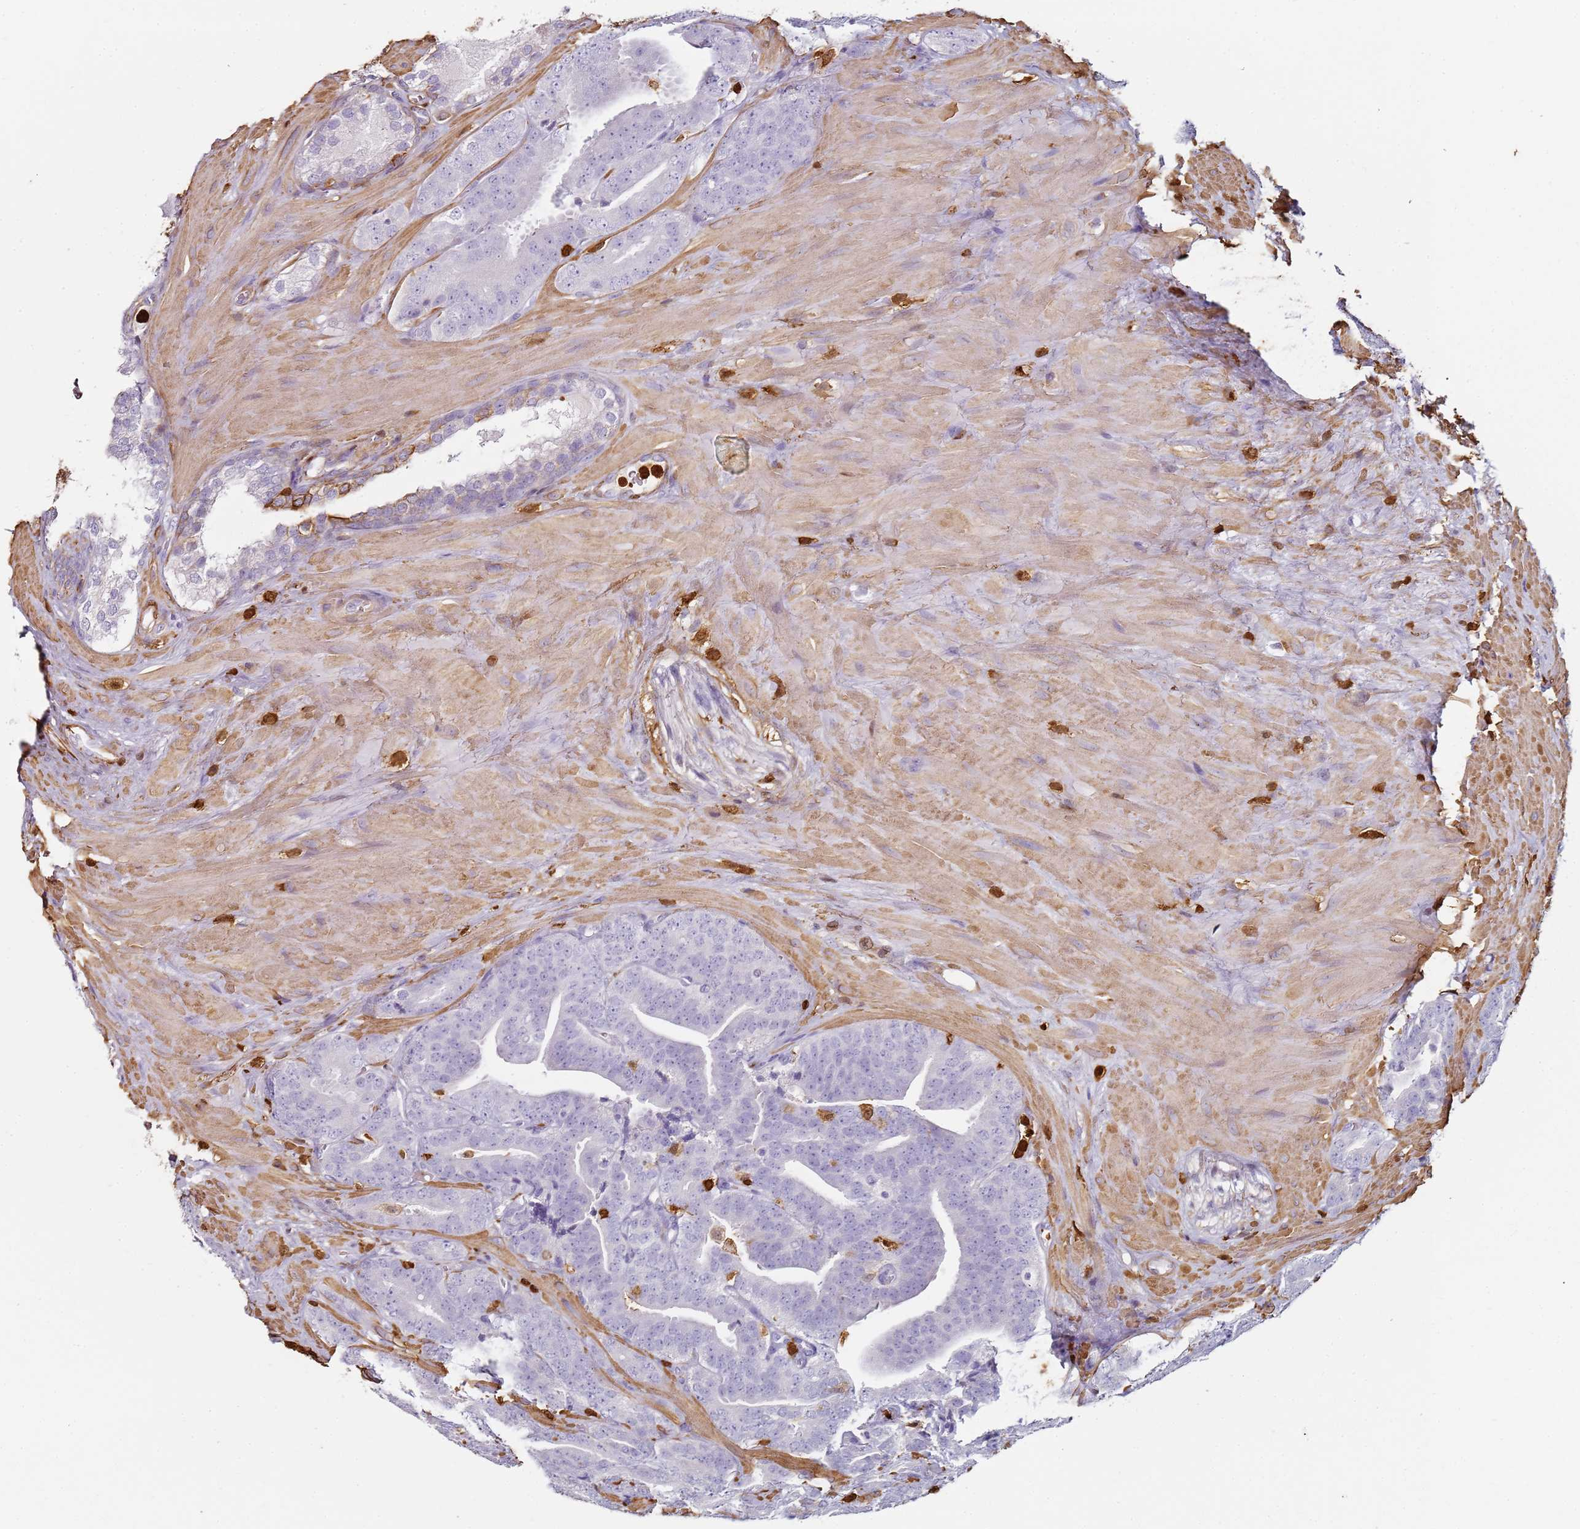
{"staining": {"intensity": "negative", "quantity": "none", "location": "none"}, "tissue": "prostate cancer", "cell_type": "Tumor cells", "image_type": "cancer", "snomed": [{"axis": "morphology", "description": "Adenocarcinoma, High grade"}, {"axis": "topography", "description": "Prostate"}], "caption": "IHC micrograph of neoplastic tissue: human prostate high-grade adenocarcinoma stained with DAB displays no significant protein expression in tumor cells.", "gene": "S100A4", "patient": {"sex": "male", "age": 63}}